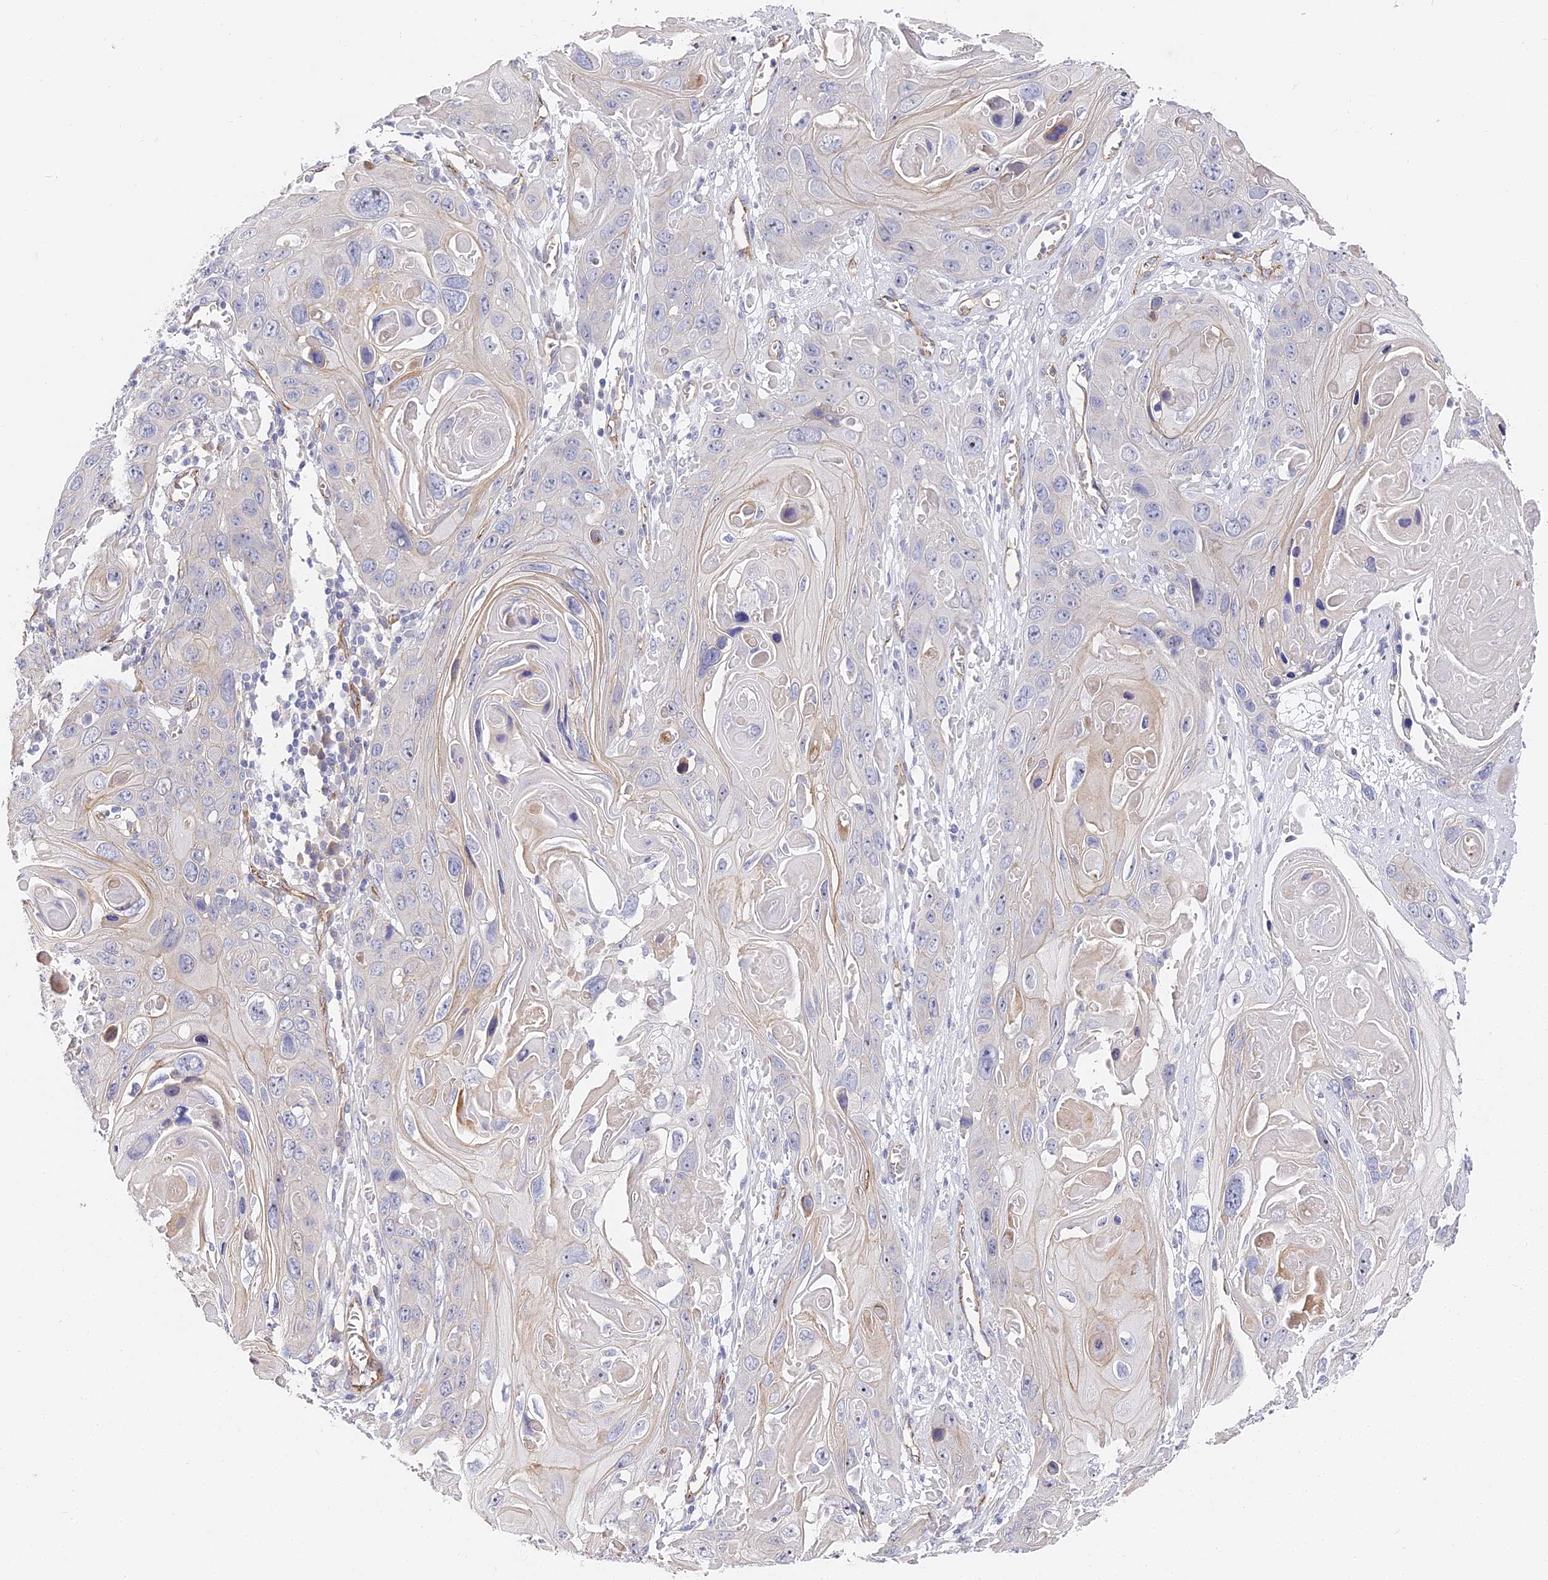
{"staining": {"intensity": "negative", "quantity": "none", "location": "none"}, "tissue": "skin cancer", "cell_type": "Tumor cells", "image_type": "cancer", "snomed": [{"axis": "morphology", "description": "Squamous cell carcinoma, NOS"}, {"axis": "topography", "description": "Skin"}], "caption": "Human skin cancer stained for a protein using IHC reveals no positivity in tumor cells.", "gene": "CCDC30", "patient": {"sex": "male", "age": 55}}